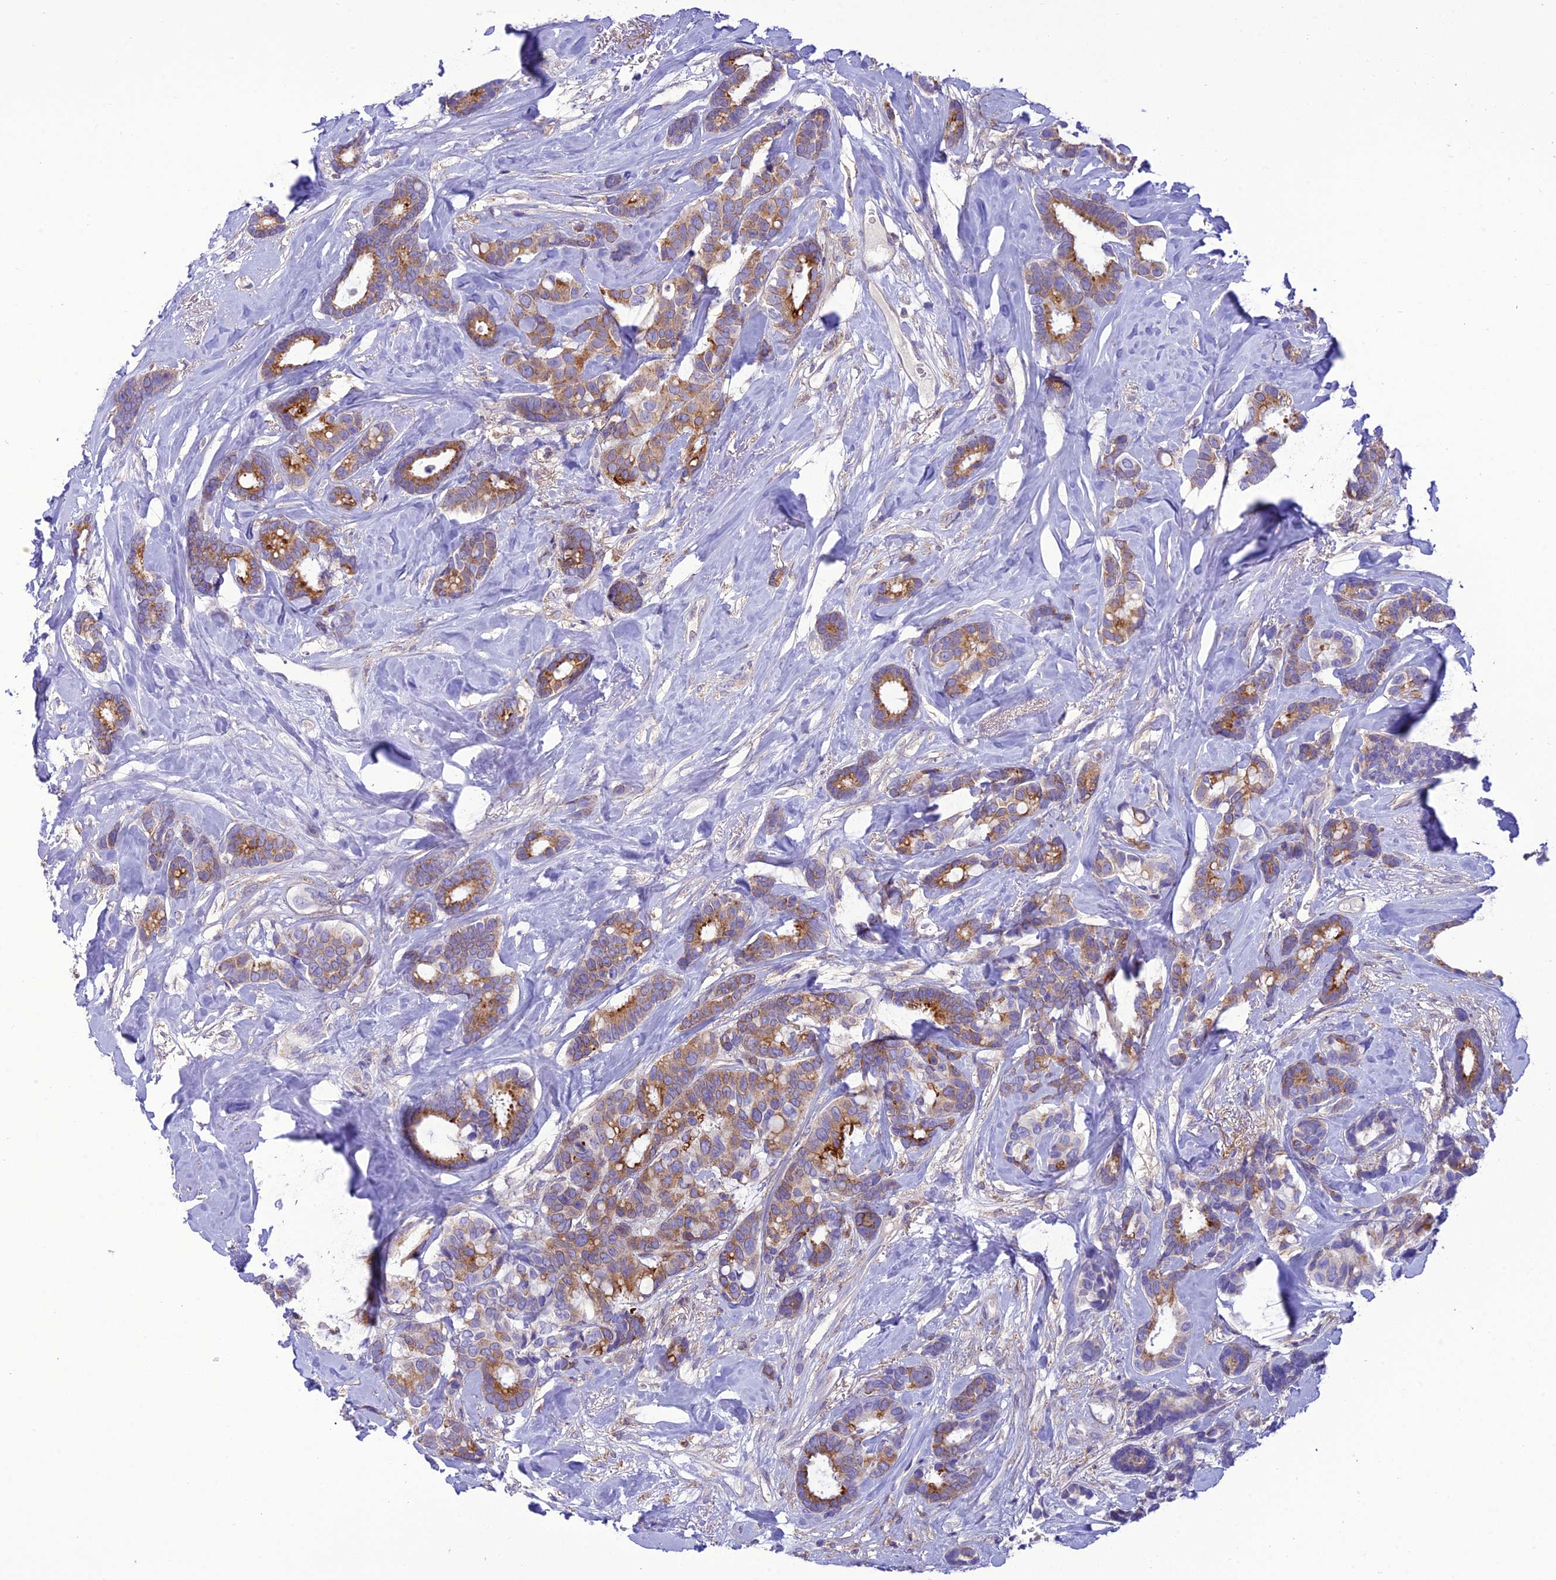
{"staining": {"intensity": "moderate", "quantity": "25%-75%", "location": "cytoplasmic/membranous"}, "tissue": "breast cancer", "cell_type": "Tumor cells", "image_type": "cancer", "snomed": [{"axis": "morphology", "description": "Duct carcinoma"}, {"axis": "topography", "description": "Breast"}], "caption": "Moderate cytoplasmic/membranous expression is identified in about 25%-75% of tumor cells in invasive ductal carcinoma (breast). (DAB (3,3'-diaminobenzidine) IHC with brightfield microscopy, high magnification).", "gene": "JMY", "patient": {"sex": "female", "age": 87}}